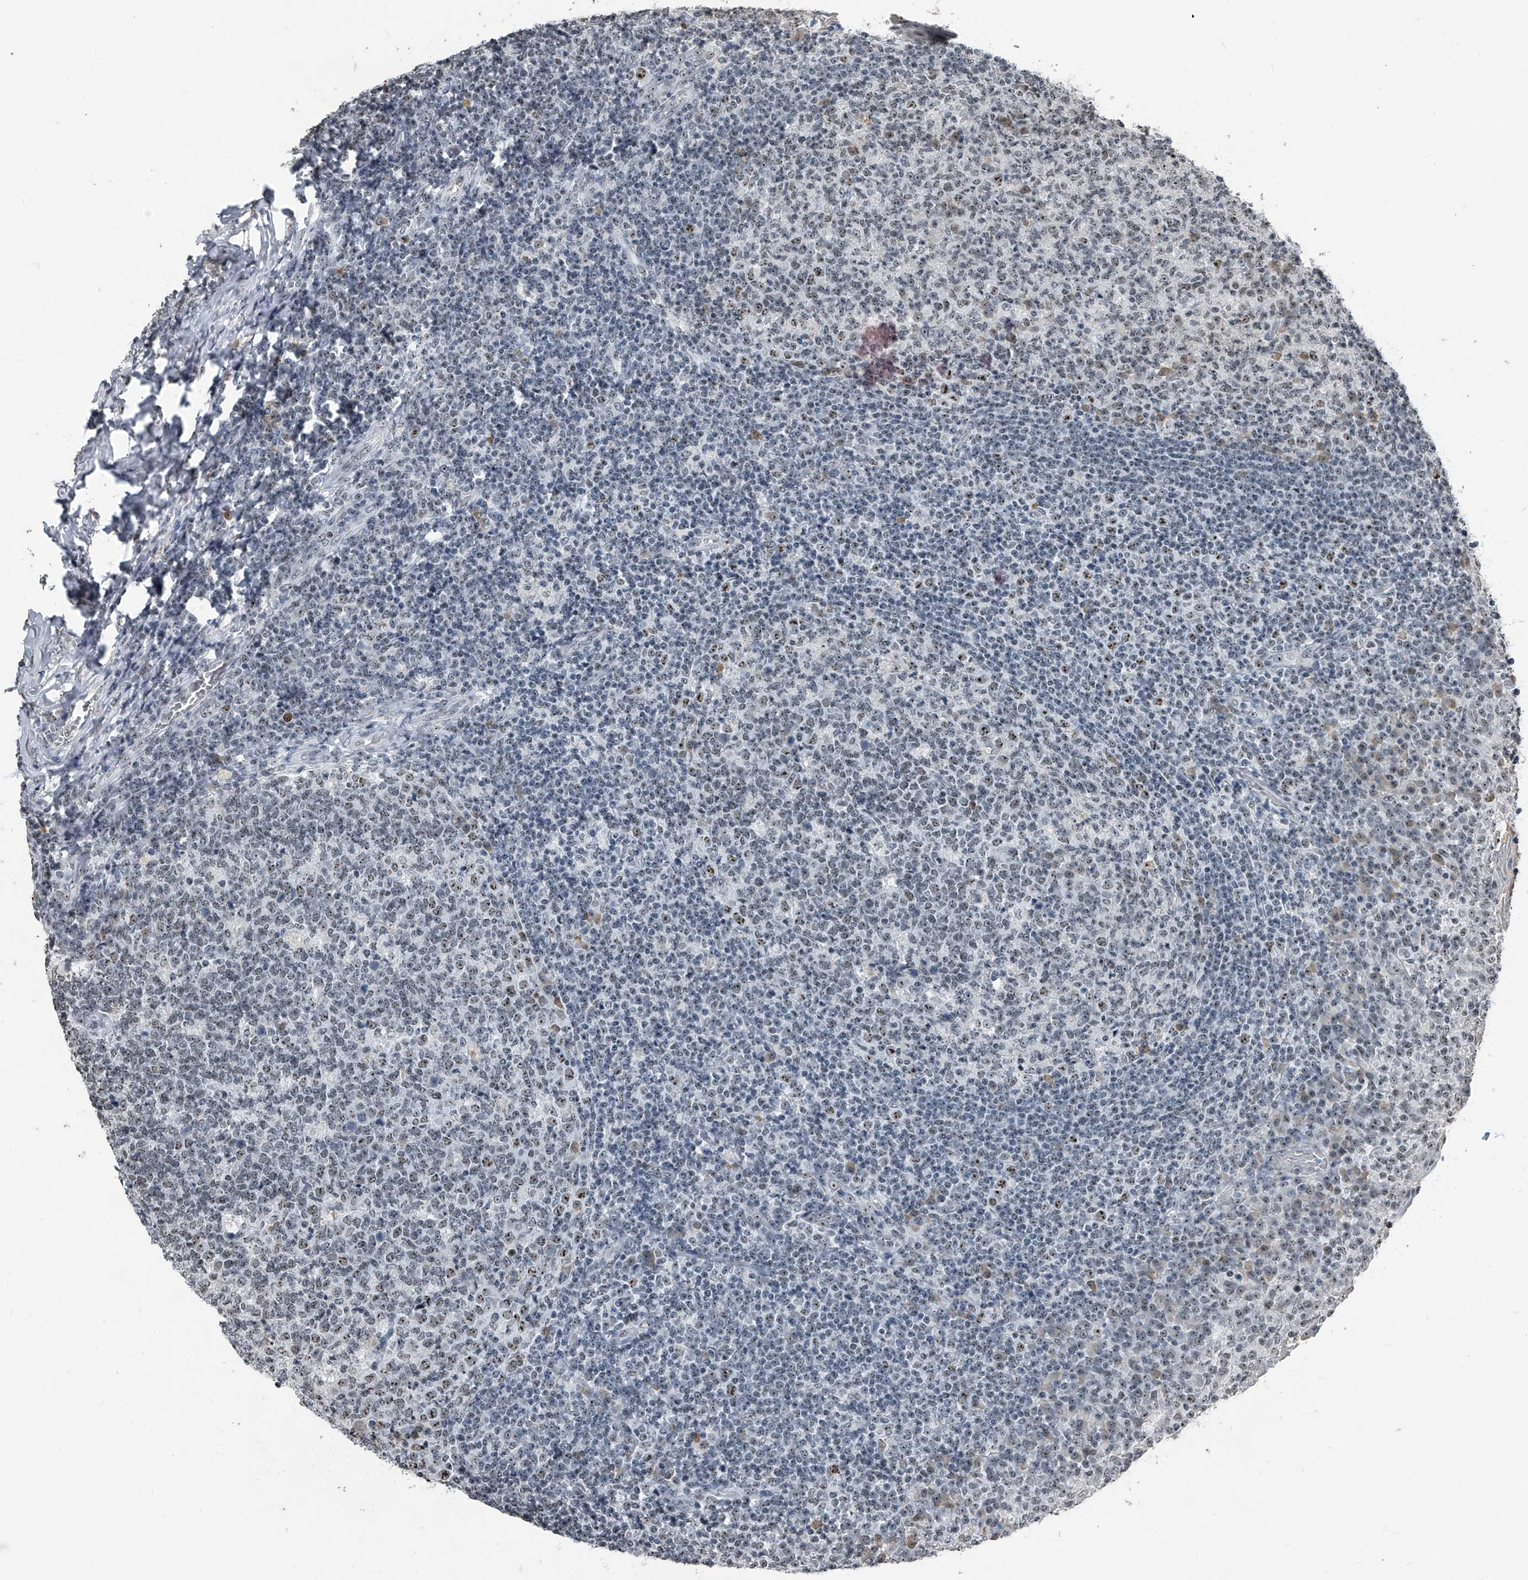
{"staining": {"intensity": "moderate", "quantity": "<25%", "location": "nuclear"}, "tissue": "tonsil", "cell_type": "Germinal center cells", "image_type": "normal", "snomed": [{"axis": "morphology", "description": "Normal tissue, NOS"}, {"axis": "topography", "description": "Tonsil"}], "caption": "An image showing moderate nuclear staining in approximately <25% of germinal center cells in unremarkable tonsil, as visualized by brown immunohistochemical staining.", "gene": "TCOF1", "patient": {"sex": "female", "age": 19}}